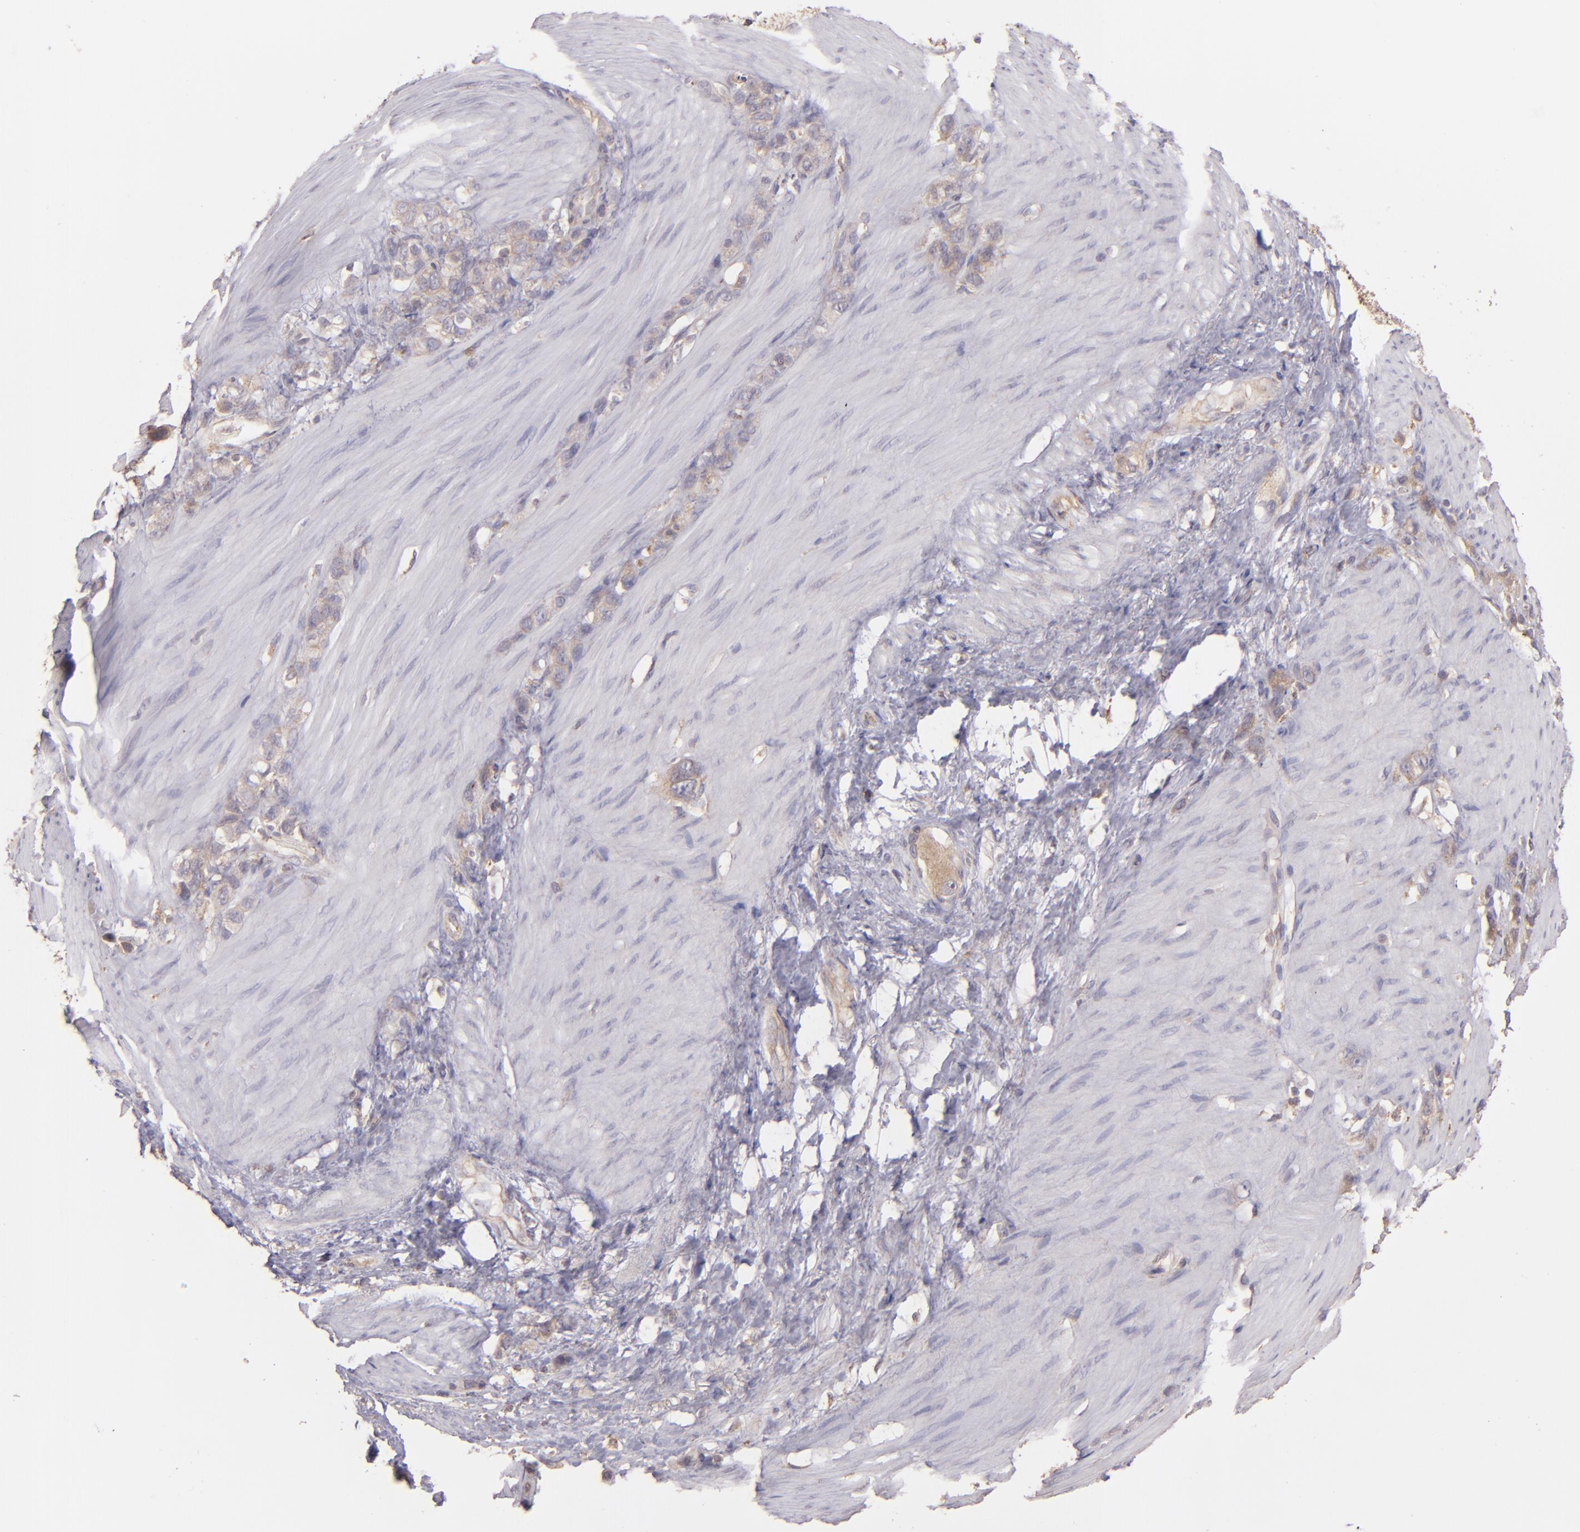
{"staining": {"intensity": "weak", "quantity": ">75%", "location": "cytoplasmic/membranous"}, "tissue": "stomach cancer", "cell_type": "Tumor cells", "image_type": "cancer", "snomed": [{"axis": "morphology", "description": "Normal tissue, NOS"}, {"axis": "morphology", "description": "Adenocarcinoma, NOS"}, {"axis": "morphology", "description": "Adenocarcinoma, High grade"}, {"axis": "topography", "description": "Stomach, upper"}, {"axis": "topography", "description": "Stomach"}], "caption": "Tumor cells exhibit low levels of weak cytoplasmic/membranous staining in about >75% of cells in stomach cancer.", "gene": "ECE1", "patient": {"sex": "female", "age": 65}}